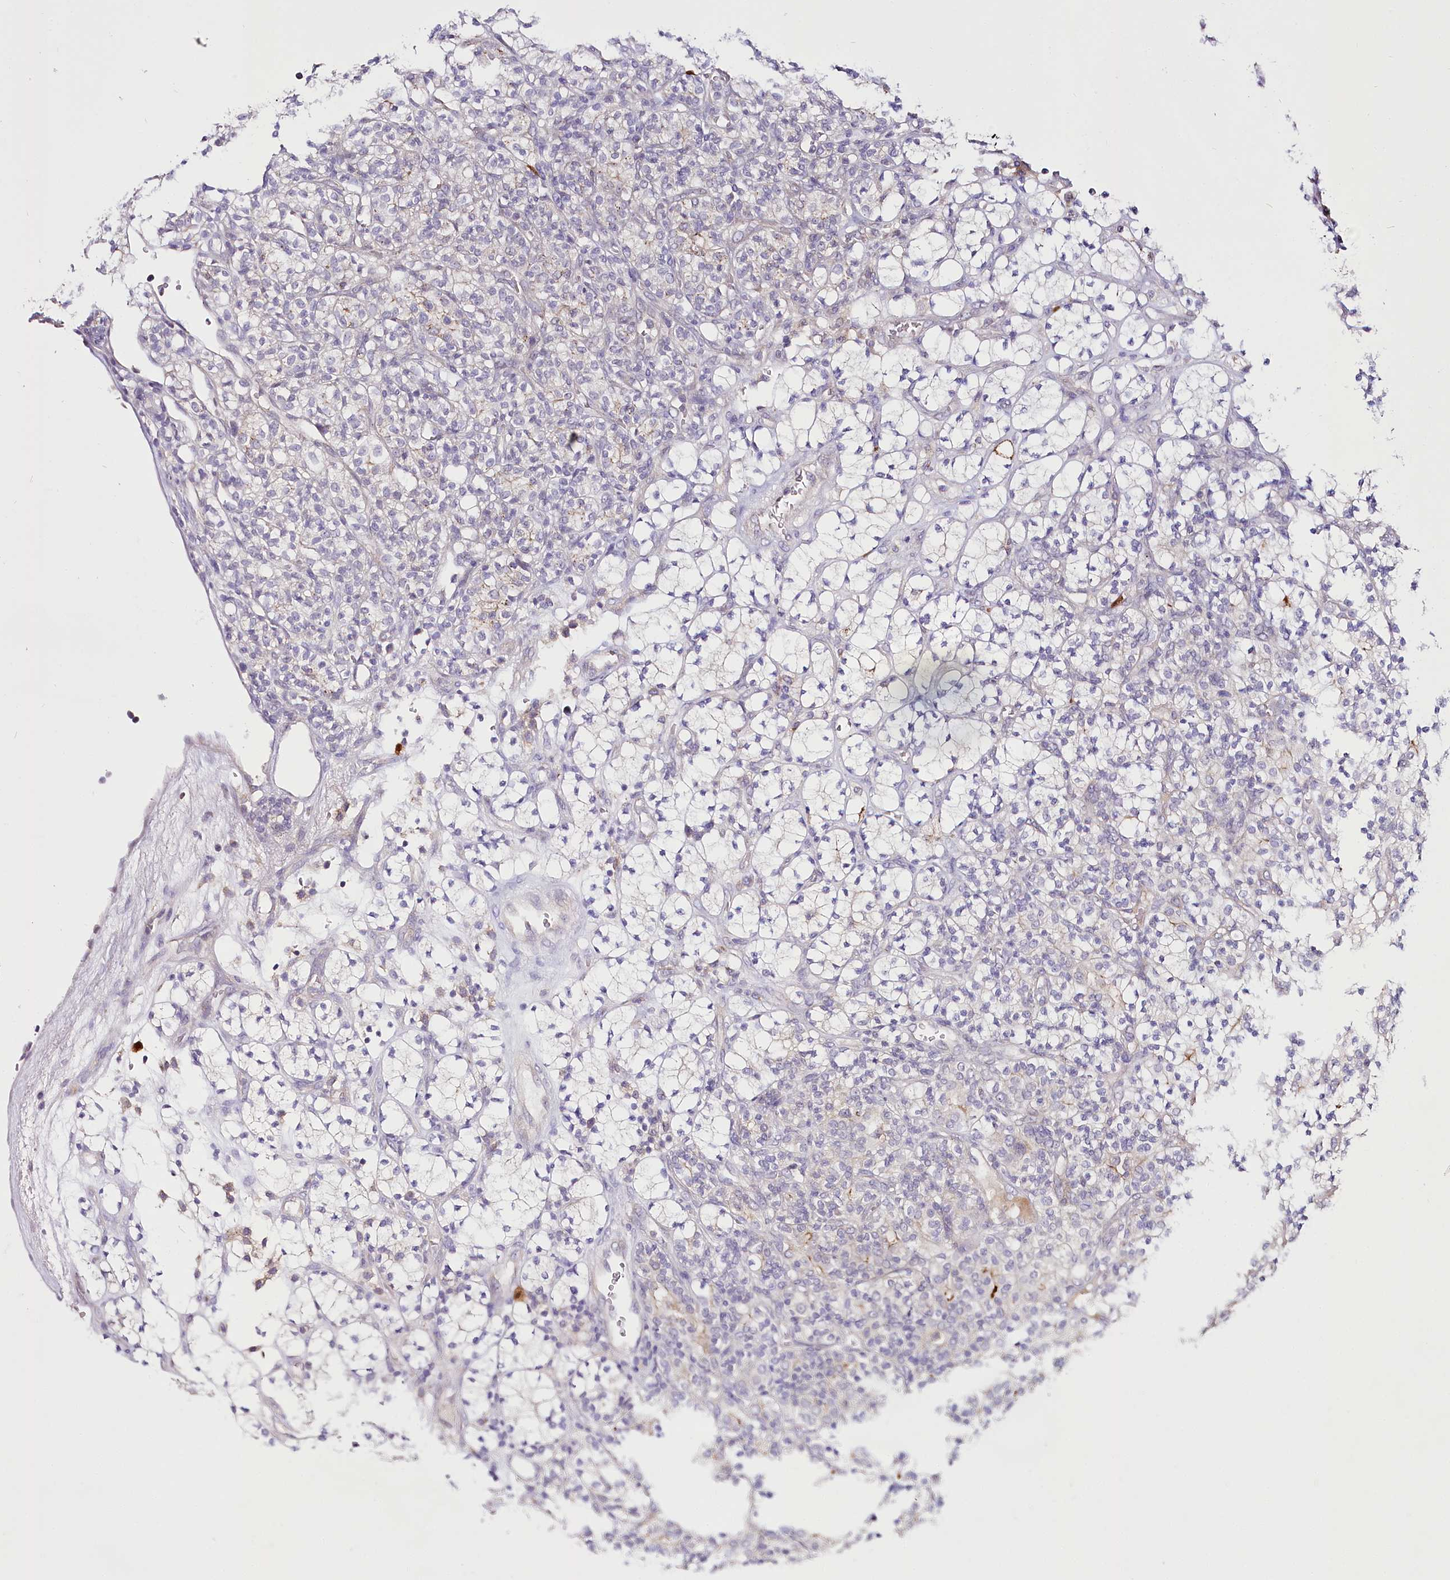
{"staining": {"intensity": "negative", "quantity": "none", "location": "none"}, "tissue": "renal cancer", "cell_type": "Tumor cells", "image_type": "cancer", "snomed": [{"axis": "morphology", "description": "Adenocarcinoma, NOS"}, {"axis": "topography", "description": "Kidney"}], "caption": "High magnification brightfield microscopy of renal cancer stained with DAB (3,3'-diaminobenzidine) (brown) and counterstained with hematoxylin (blue): tumor cells show no significant positivity.", "gene": "VWA5A", "patient": {"sex": "male", "age": 77}}